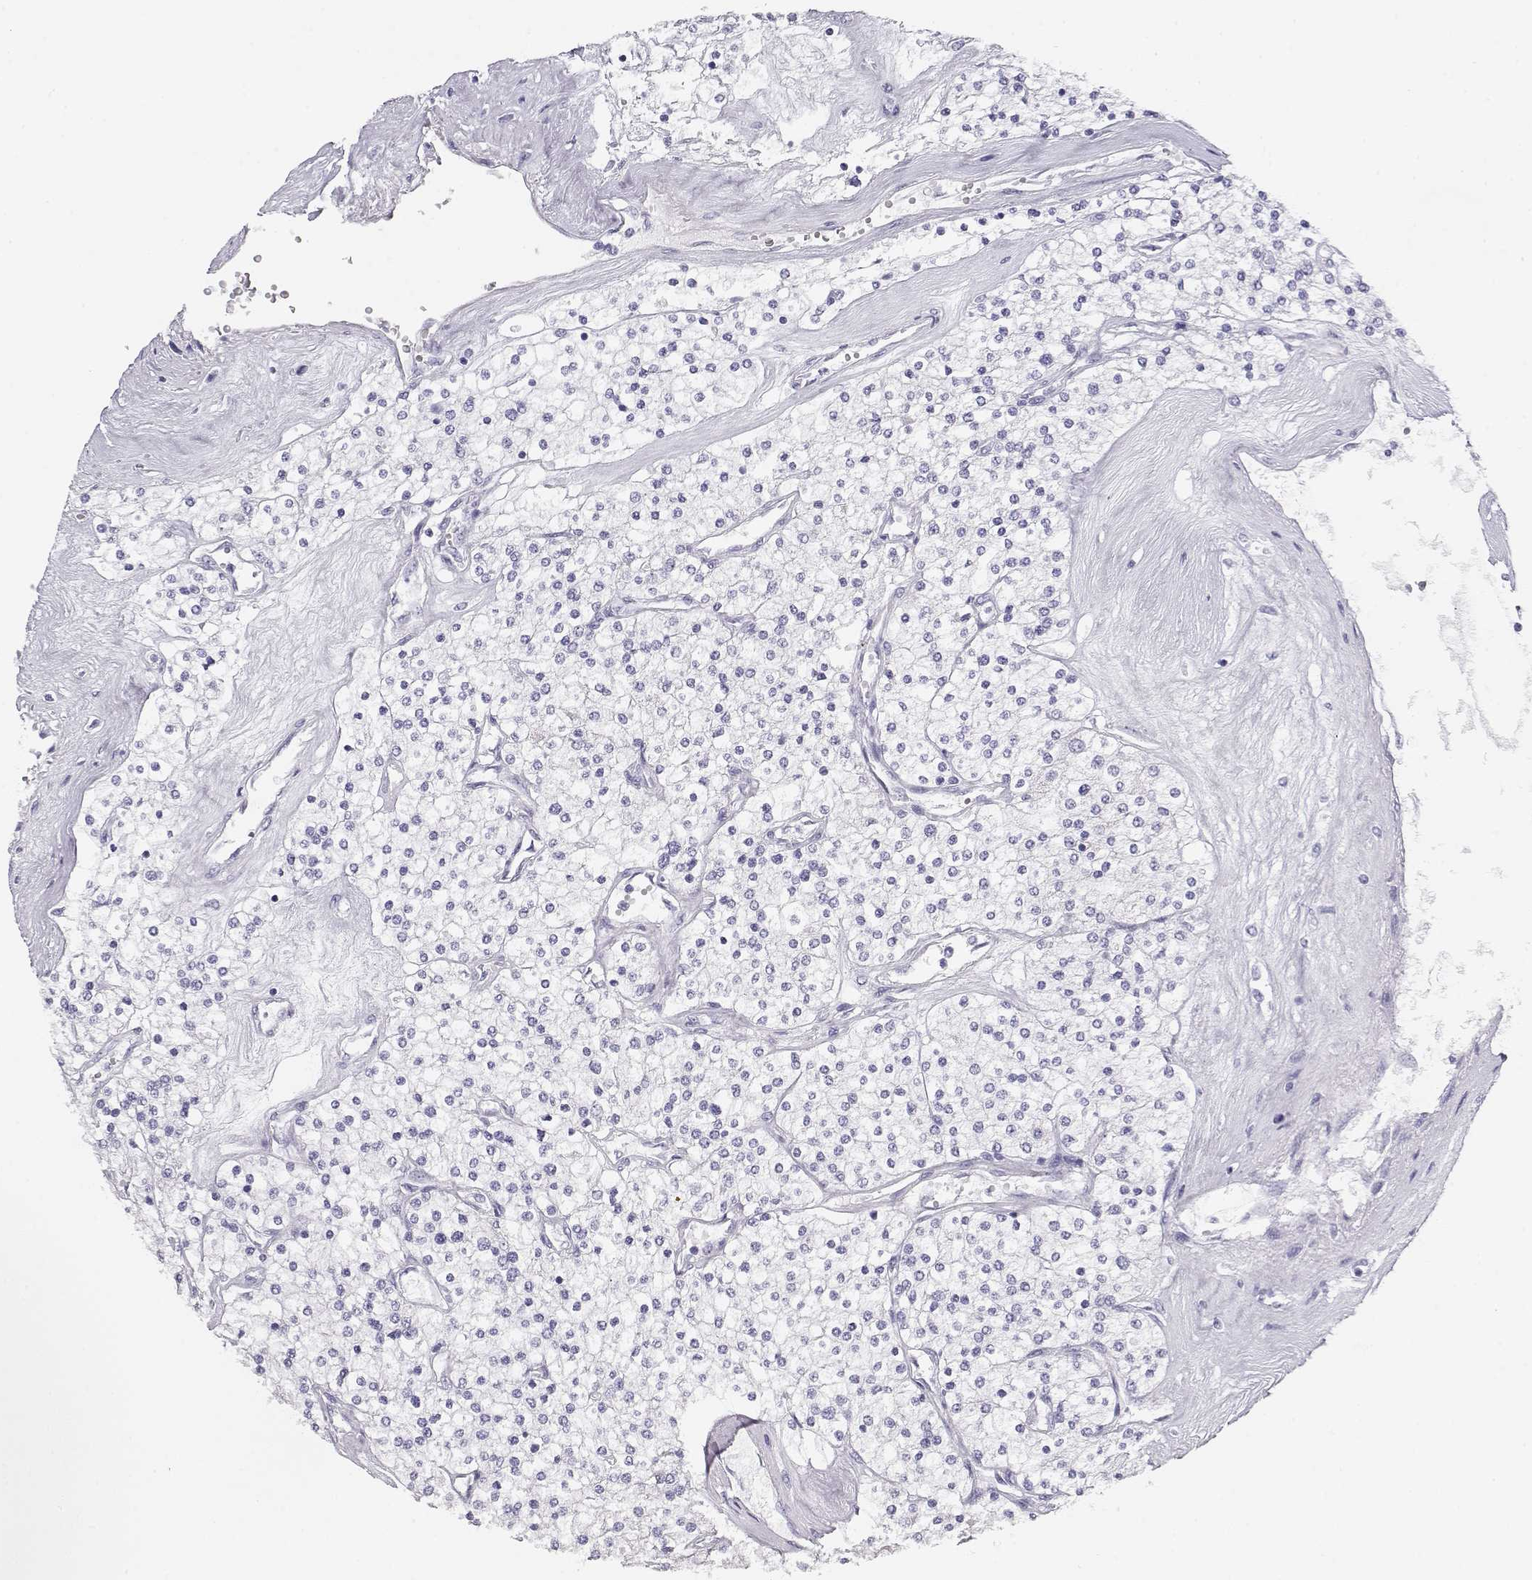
{"staining": {"intensity": "negative", "quantity": "none", "location": "none"}, "tissue": "renal cancer", "cell_type": "Tumor cells", "image_type": "cancer", "snomed": [{"axis": "morphology", "description": "Adenocarcinoma, NOS"}, {"axis": "topography", "description": "Kidney"}], "caption": "Tumor cells are negative for brown protein staining in renal cancer.", "gene": "MAGEC1", "patient": {"sex": "male", "age": 80}}